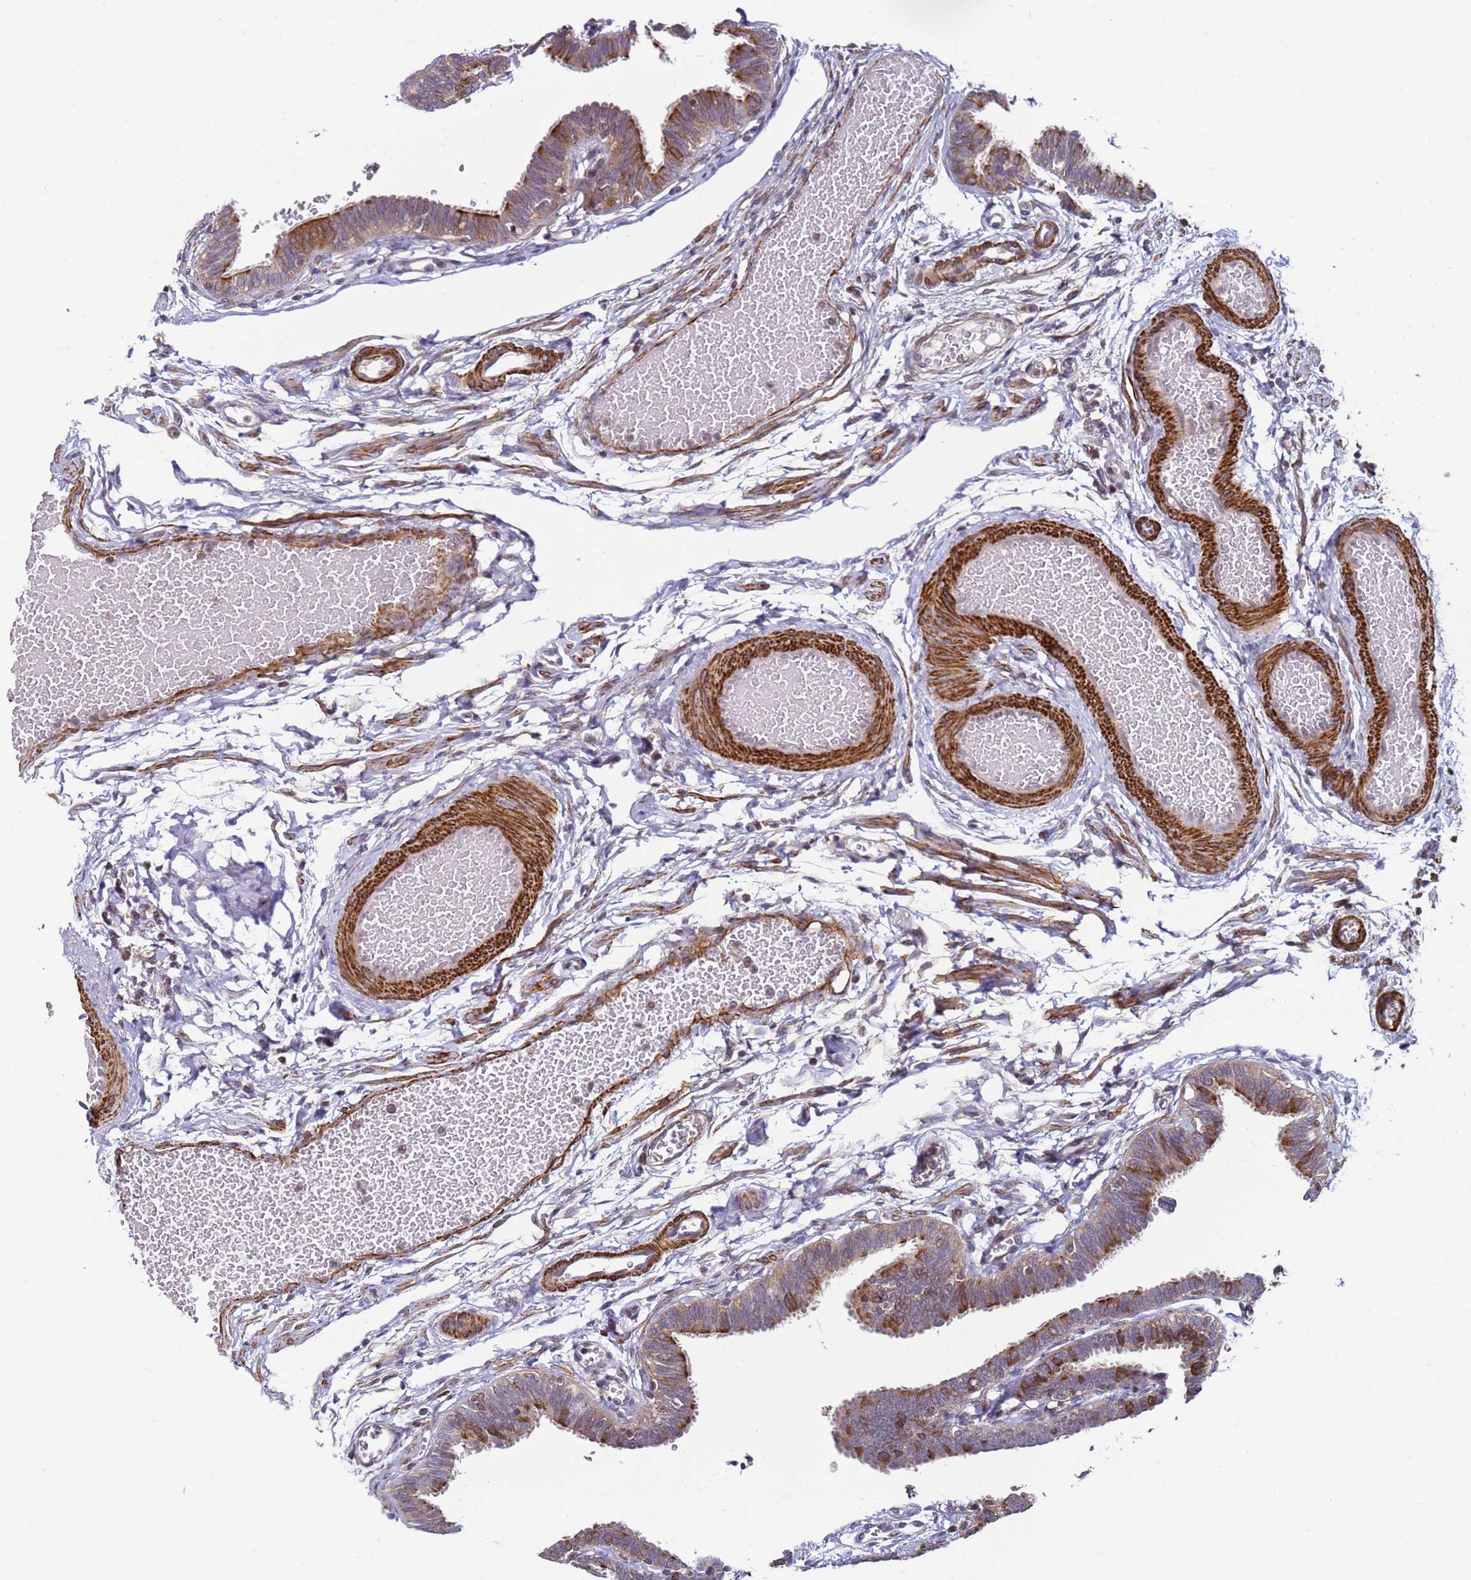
{"staining": {"intensity": "strong", "quantity": "25%-75%", "location": "cytoplasmic/membranous"}, "tissue": "fallopian tube", "cell_type": "Glandular cells", "image_type": "normal", "snomed": [{"axis": "morphology", "description": "Normal tissue, NOS"}, {"axis": "topography", "description": "Fallopian tube"}, {"axis": "topography", "description": "Ovary"}], "caption": "This is an image of IHC staining of benign fallopian tube, which shows strong expression in the cytoplasmic/membranous of glandular cells.", "gene": "SNAPC4", "patient": {"sex": "female", "age": 23}}